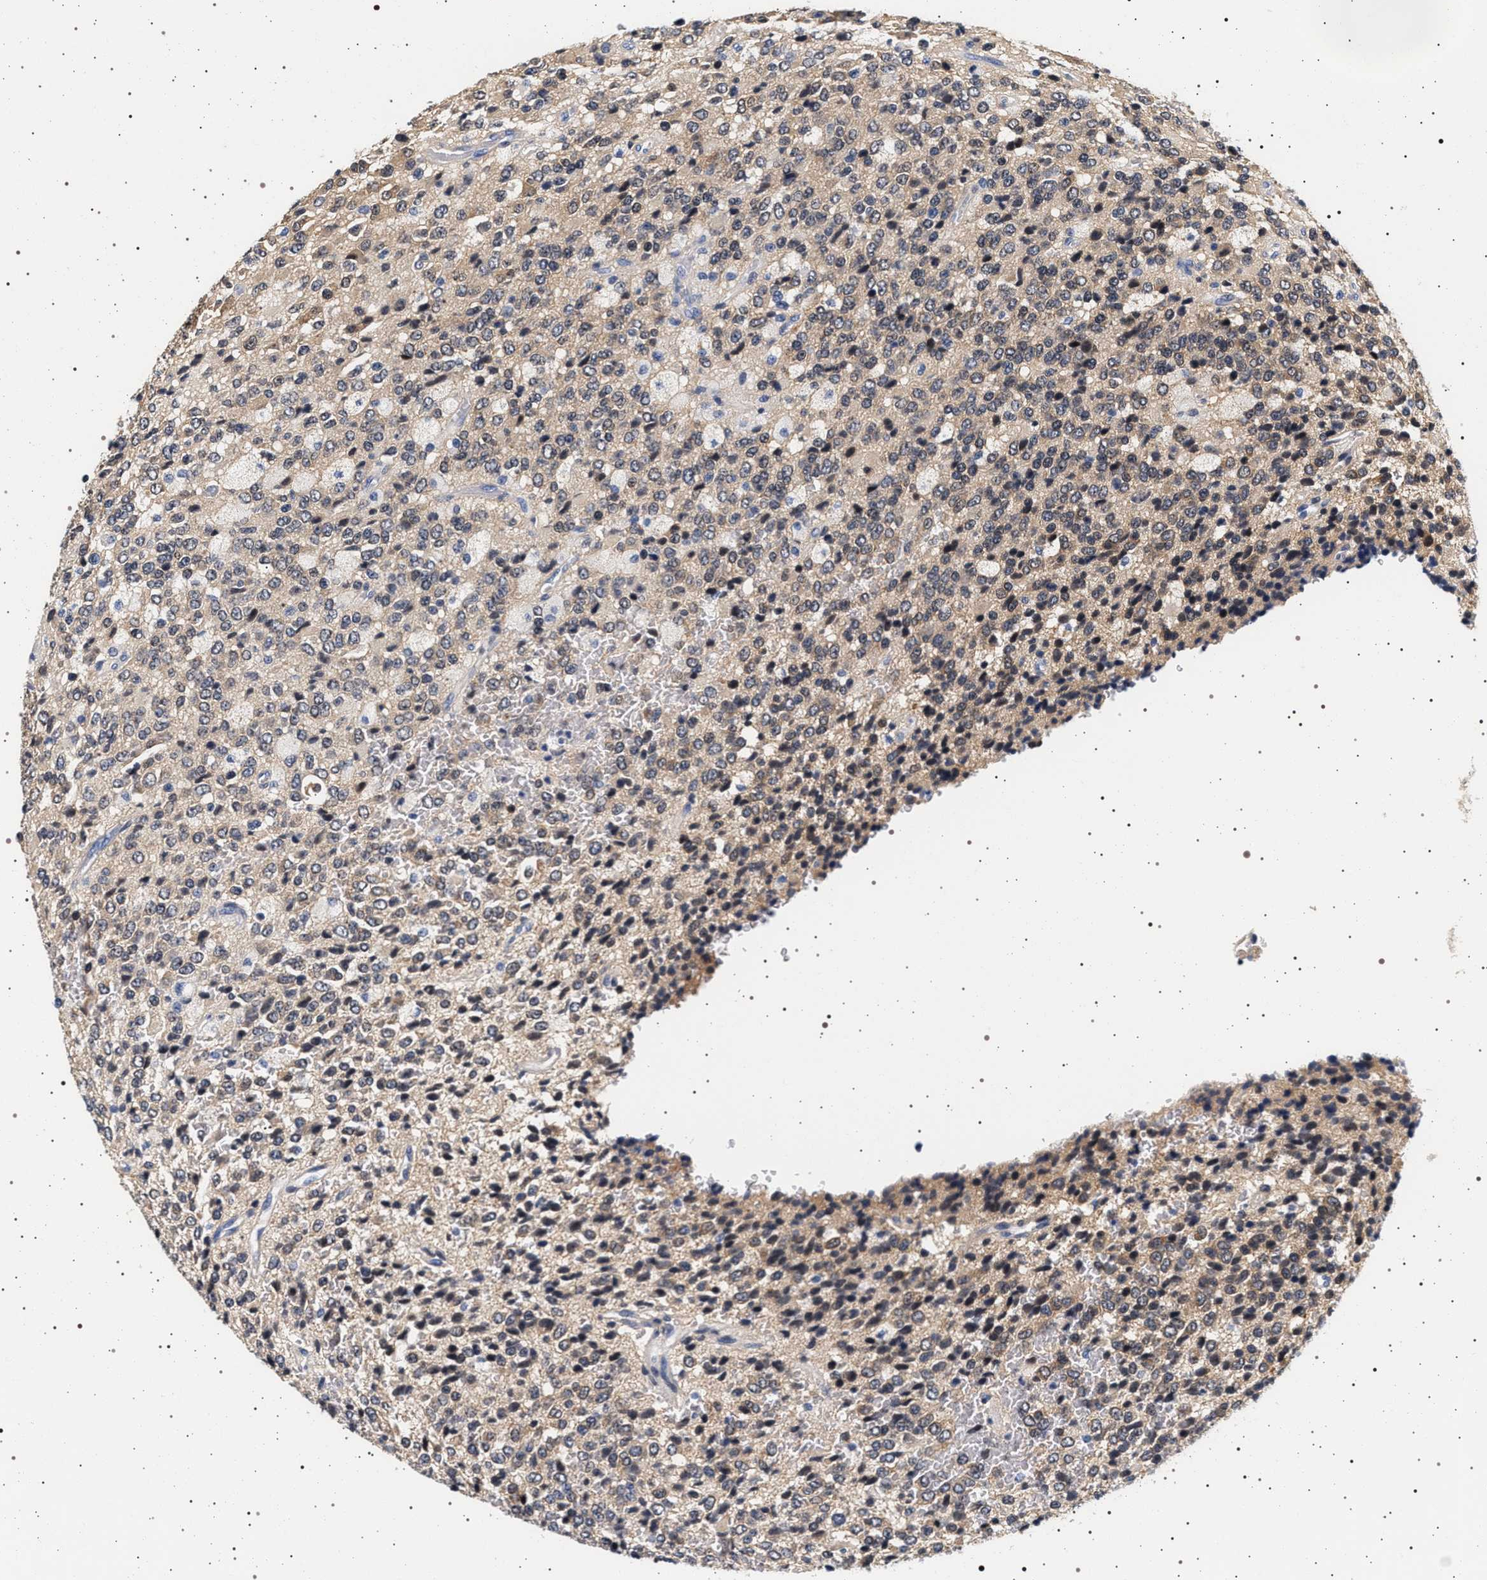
{"staining": {"intensity": "weak", "quantity": ">75%", "location": "cytoplasmic/membranous"}, "tissue": "glioma", "cell_type": "Tumor cells", "image_type": "cancer", "snomed": [{"axis": "morphology", "description": "Glioma, malignant, High grade"}, {"axis": "topography", "description": "pancreas cauda"}], "caption": "A brown stain labels weak cytoplasmic/membranous expression of a protein in human malignant glioma (high-grade) tumor cells.", "gene": "MAPK10", "patient": {"sex": "male", "age": 60}}